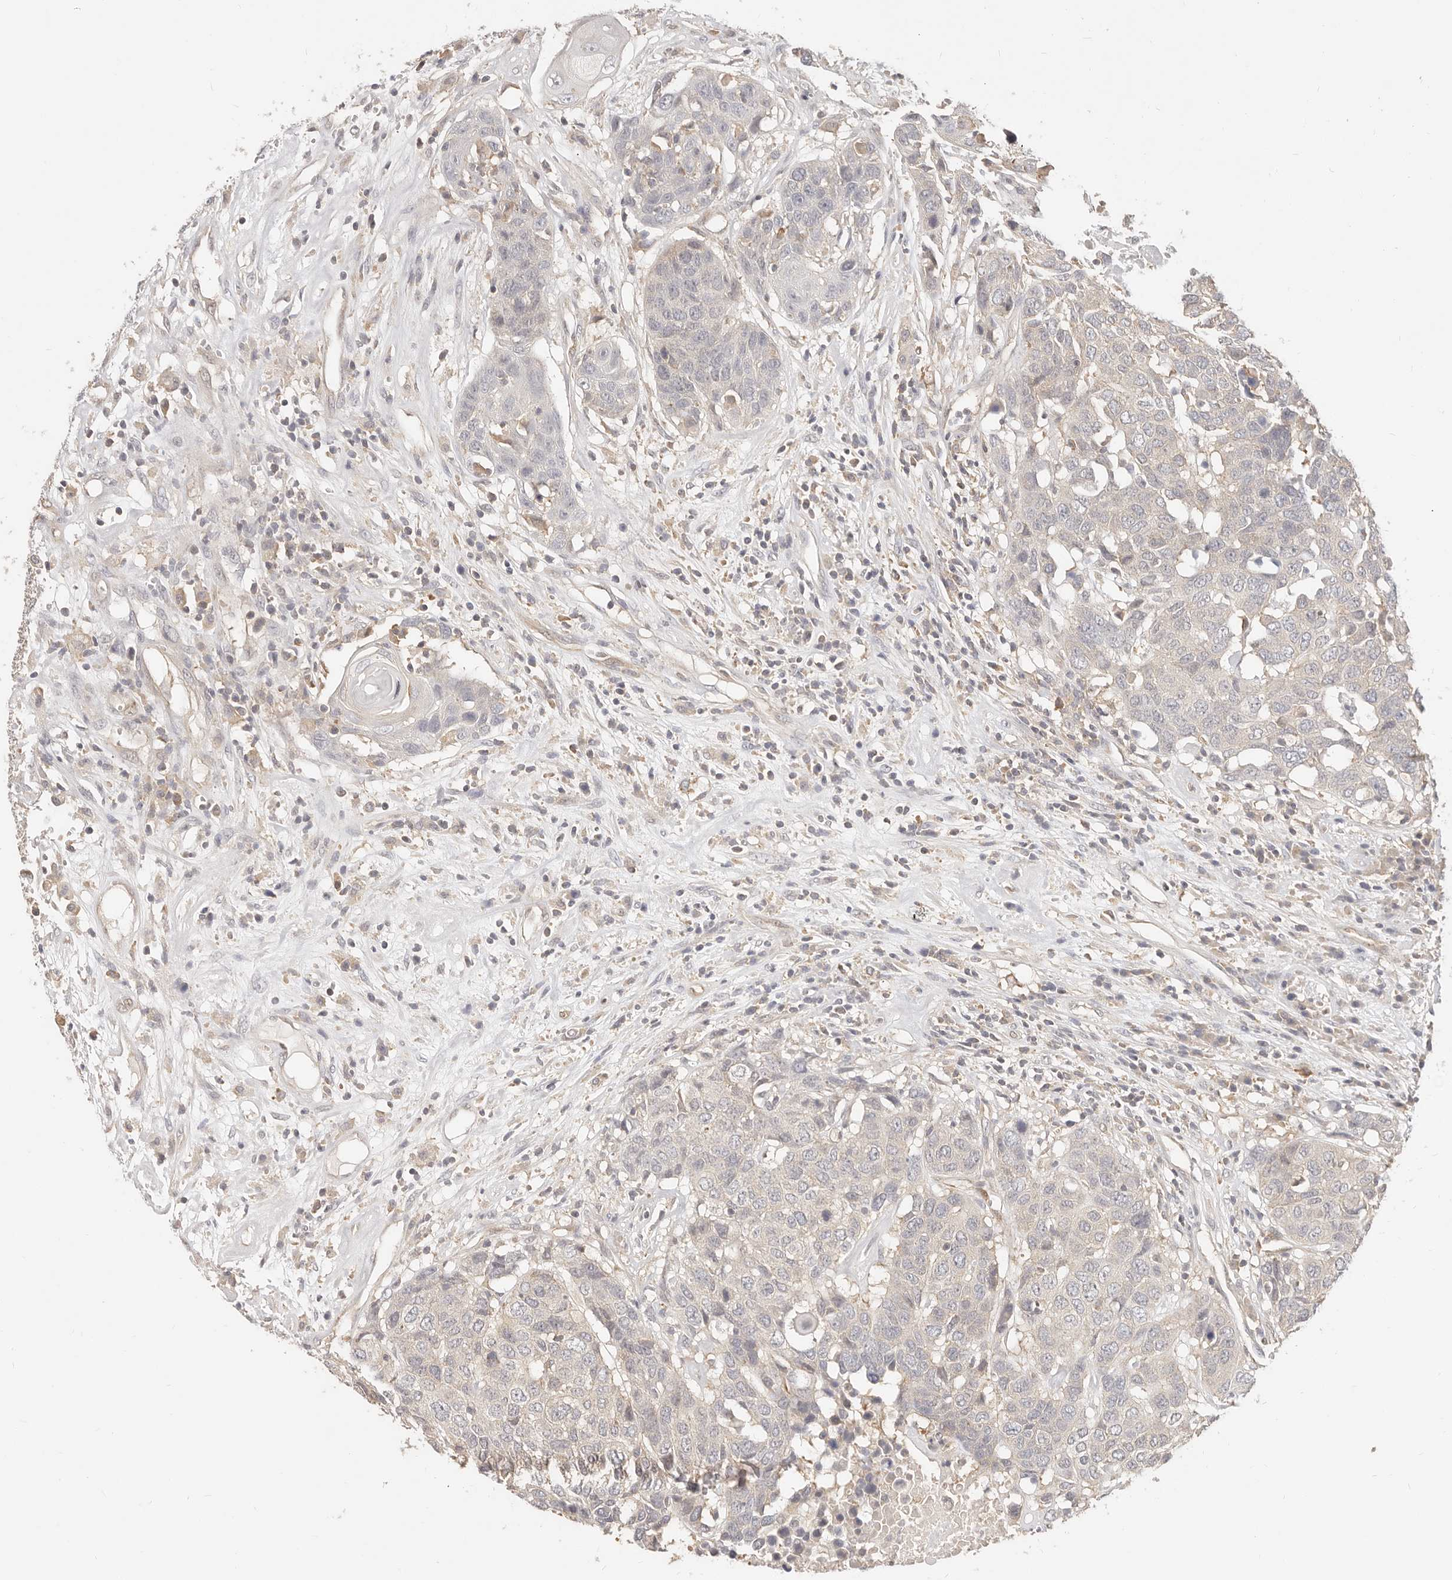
{"staining": {"intensity": "negative", "quantity": "none", "location": "none"}, "tissue": "head and neck cancer", "cell_type": "Tumor cells", "image_type": "cancer", "snomed": [{"axis": "morphology", "description": "Squamous cell carcinoma, NOS"}, {"axis": "topography", "description": "Head-Neck"}], "caption": "Protein analysis of head and neck cancer reveals no significant positivity in tumor cells. (IHC, brightfield microscopy, high magnification).", "gene": "DTNBP1", "patient": {"sex": "male", "age": 66}}